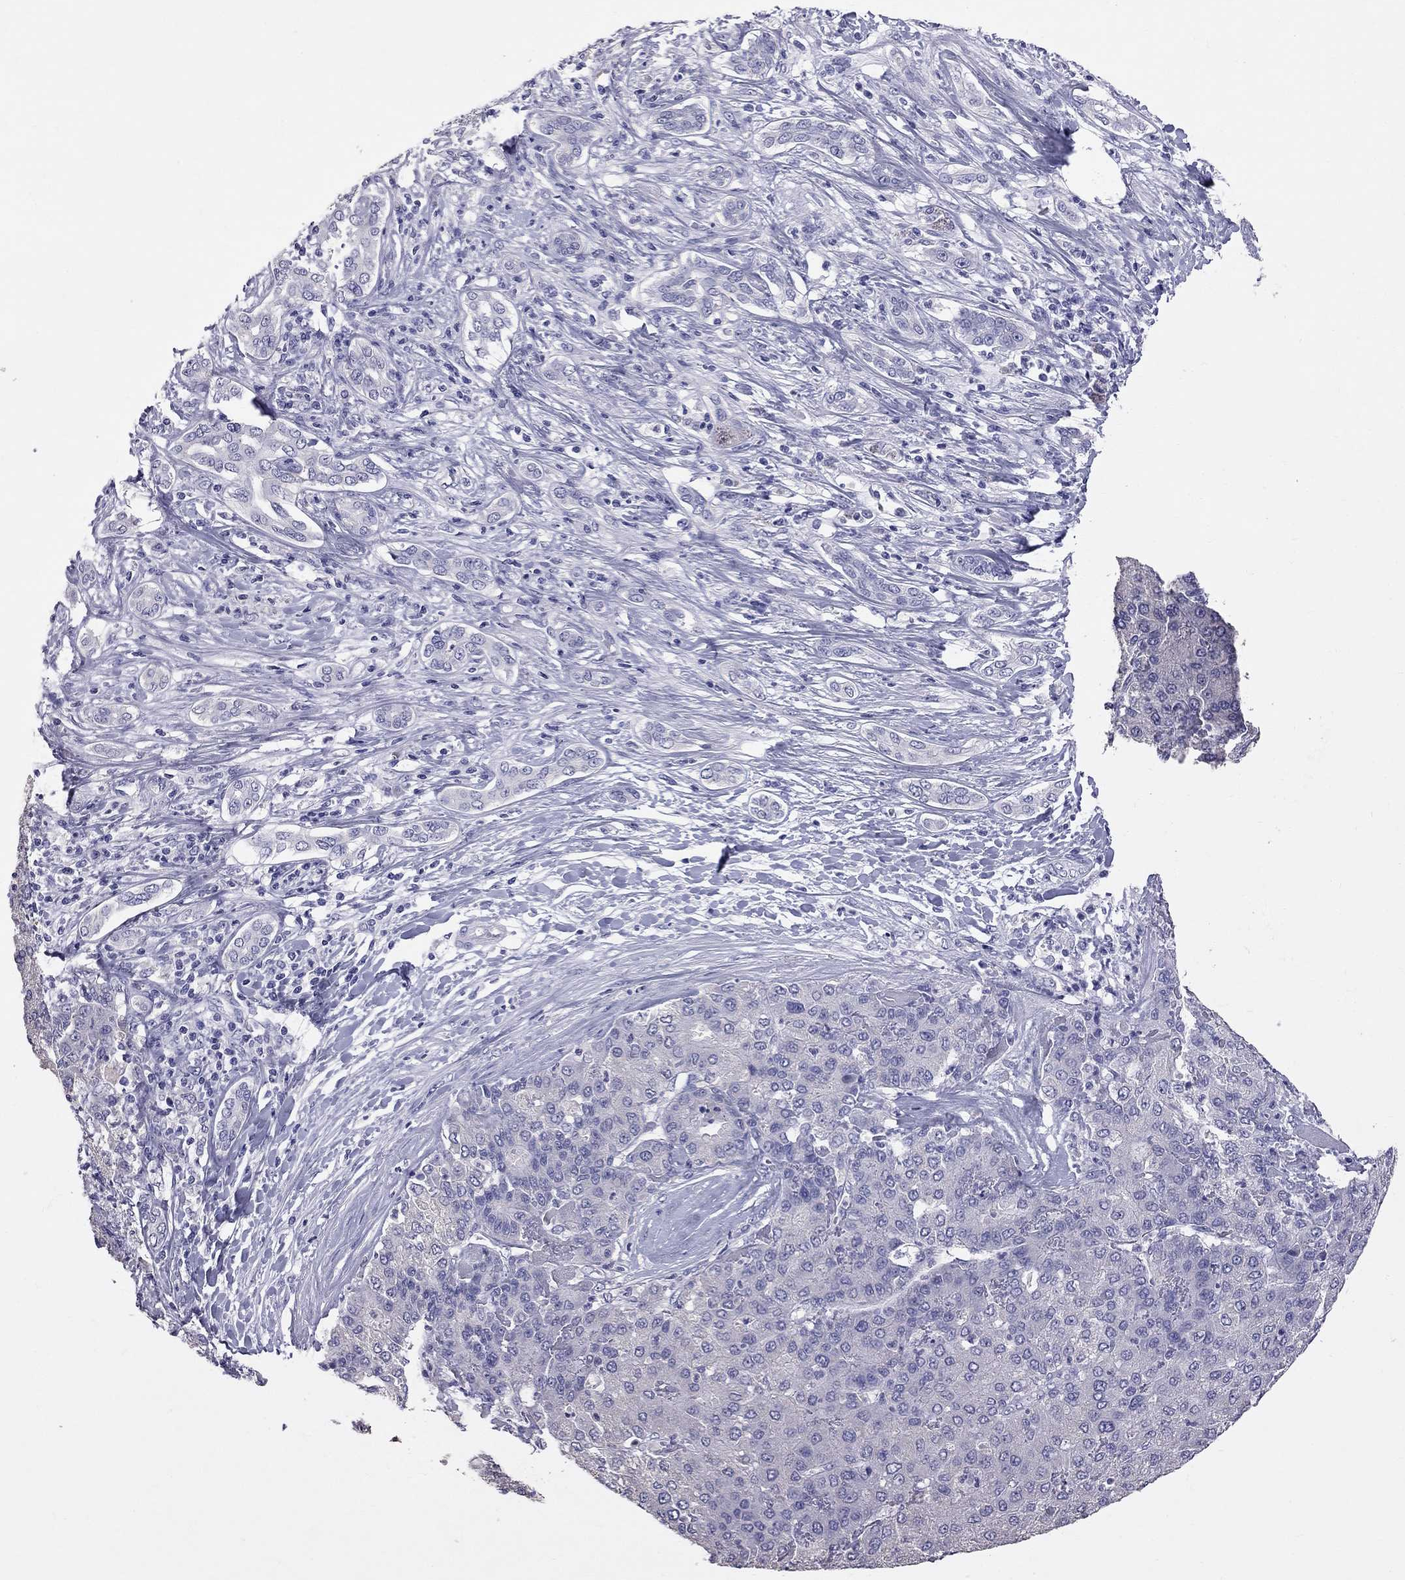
{"staining": {"intensity": "negative", "quantity": "none", "location": "none"}, "tissue": "liver cancer", "cell_type": "Tumor cells", "image_type": "cancer", "snomed": [{"axis": "morphology", "description": "Carcinoma, Hepatocellular, NOS"}, {"axis": "topography", "description": "Liver"}], "caption": "Immunohistochemistry of human liver hepatocellular carcinoma reveals no staining in tumor cells. (Brightfield microscopy of DAB immunohistochemistry at high magnification).", "gene": "CFAP91", "patient": {"sex": "male", "age": 65}}